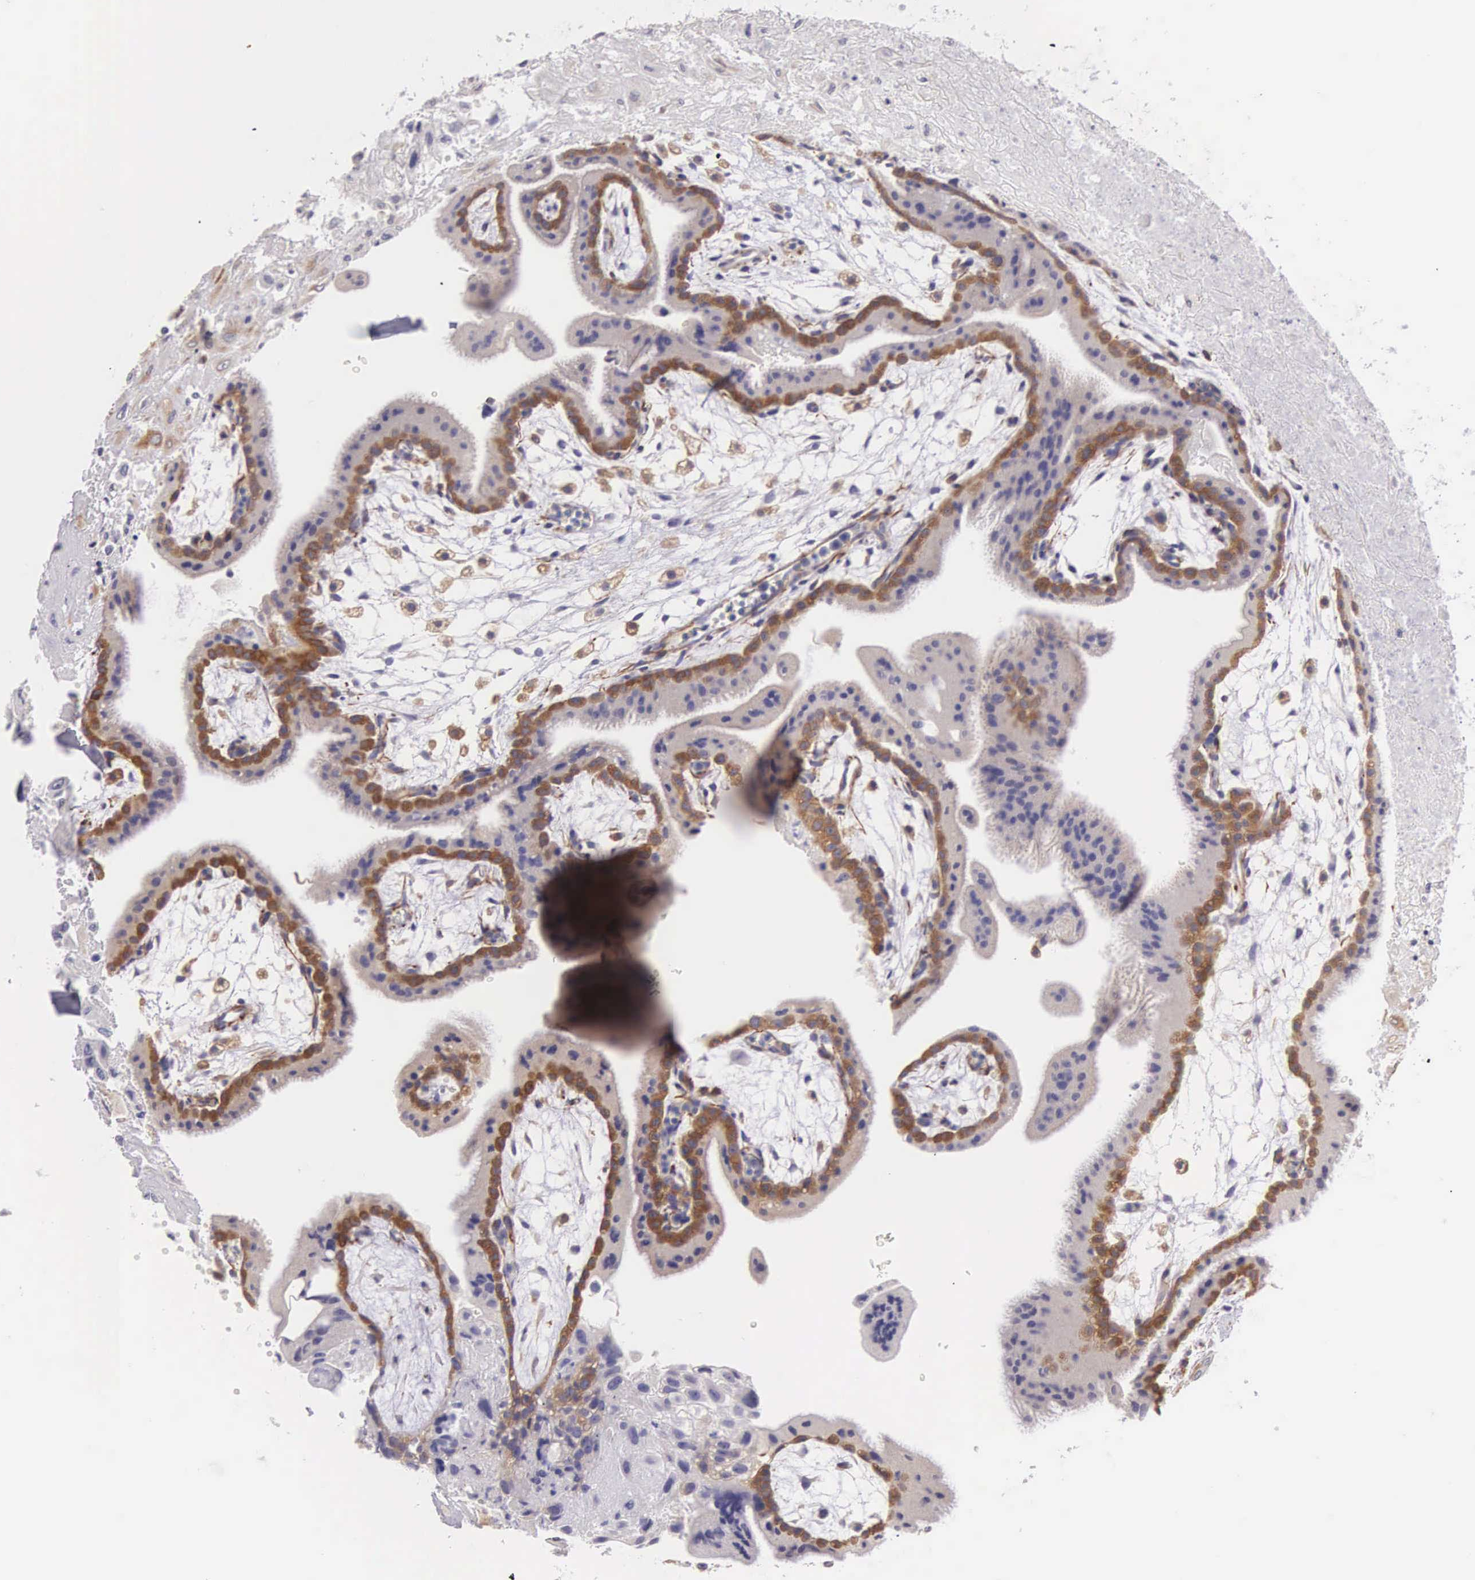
{"staining": {"intensity": "weak", "quantity": "<25%", "location": "cytoplasmic/membranous"}, "tissue": "placenta", "cell_type": "Decidual cells", "image_type": "normal", "snomed": [{"axis": "morphology", "description": "Normal tissue, NOS"}, {"axis": "topography", "description": "Placenta"}], "caption": "This is an IHC photomicrograph of unremarkable placenta. There is no staining in decidual cells.", "gene": "OSBPL3", "patient": {"sex": "female", "age": 35}}